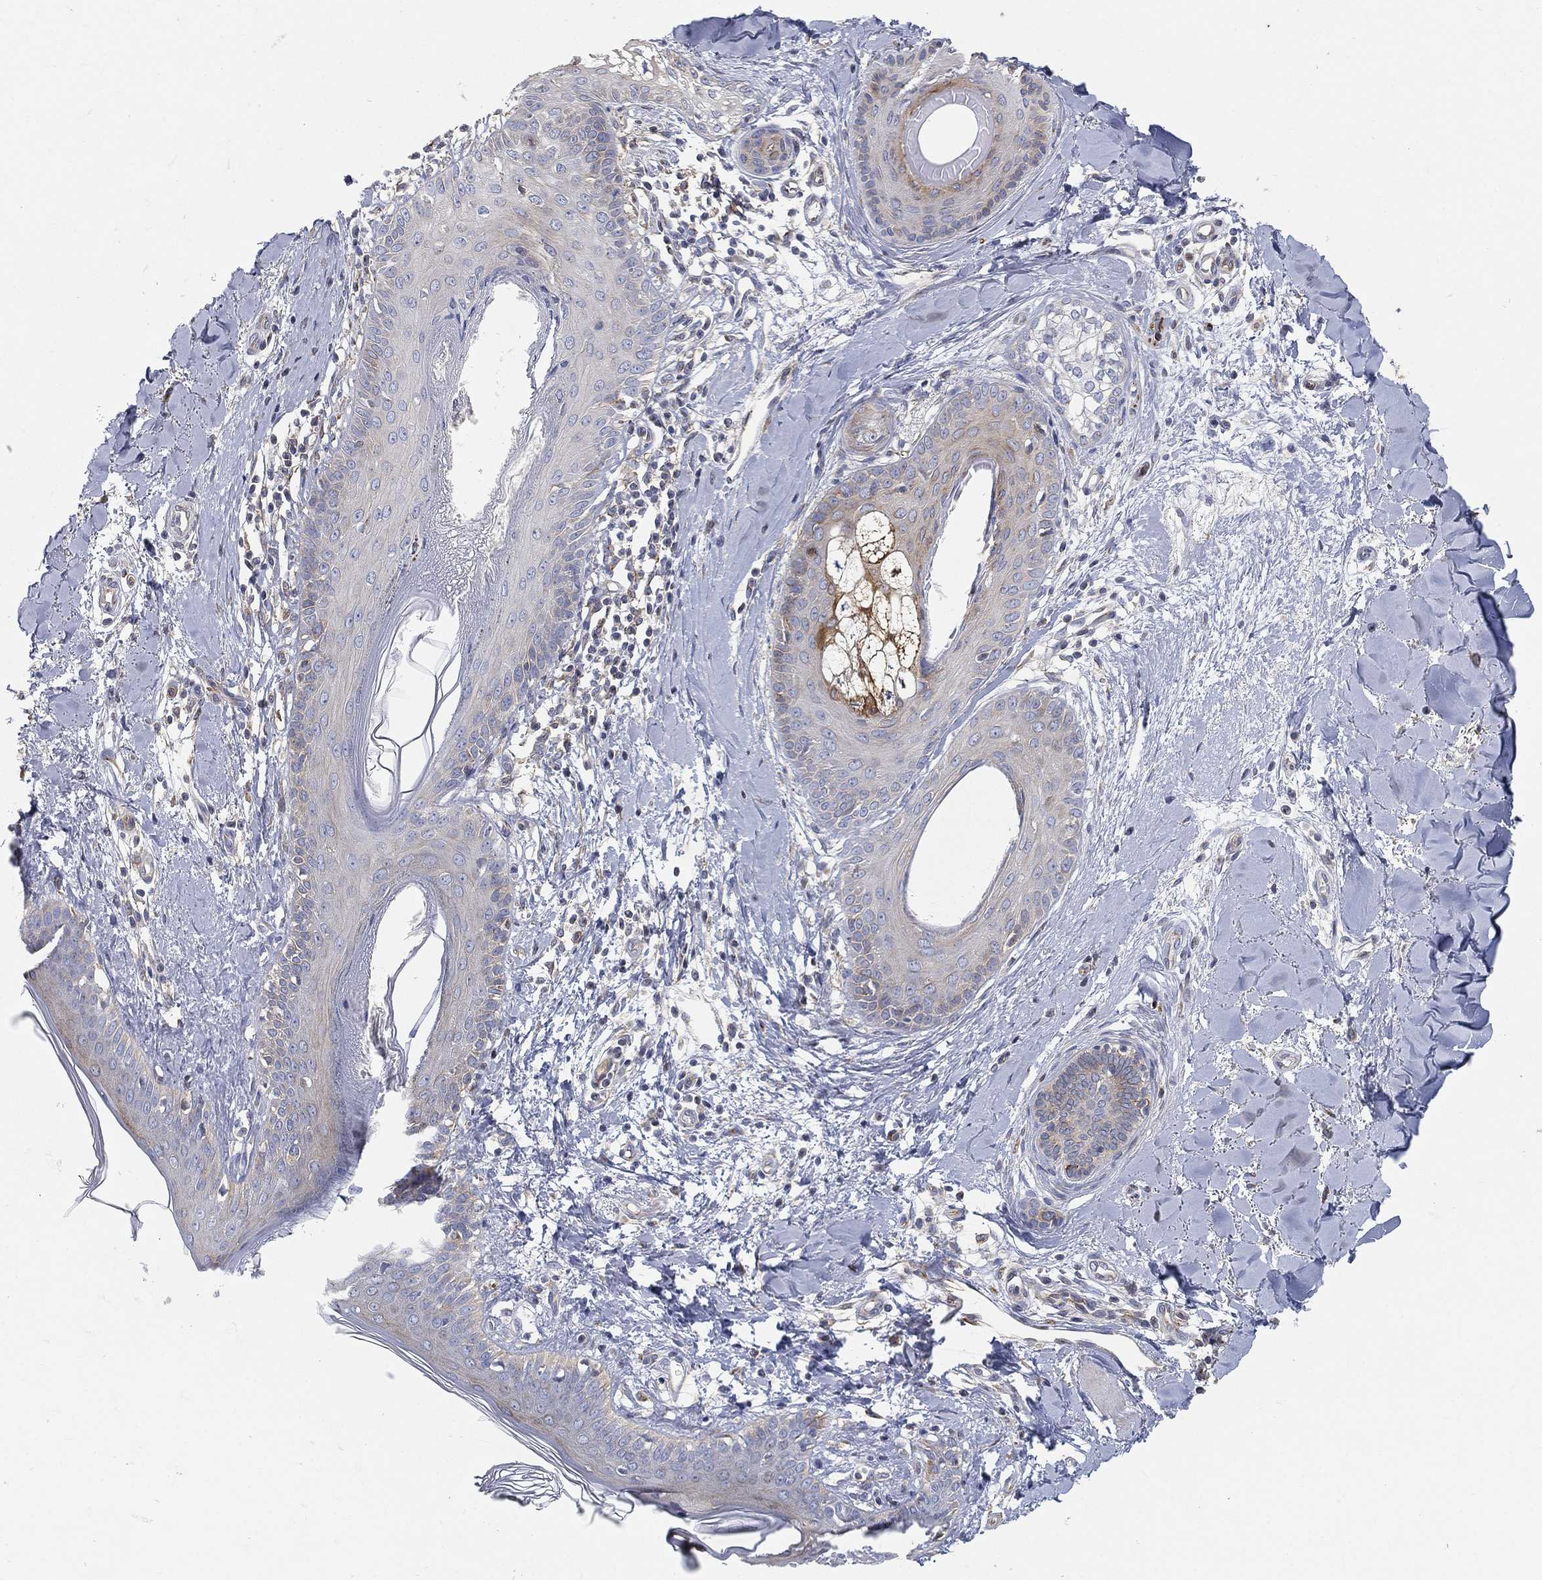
{"staining": {"intensity": "moderate", "quantity": "25%-75%", "location": "cytoplasmic/membranous"}, "tissue": "skin", "cell_type": "Fibroblasts", "image_type": "normal", "snomed": [{"axis": "morphology", "description": "Normal tissue, NOS"}, {"axis": "morphology", "description": "Malignant melanoma, NOS"}, {"axis": "topography", "description": "Skin"}], "caption": "Immunohistochemistry (IHC) (DAB (3,3'-diaminobenzidine)) staining of unremarkable human skin displays moderate cytoplasmic/membranous protein expression in about 25%-75% of fibroblasts.", "gene": "TMEM25", "patient": {"sex": "female", "age": 34}}